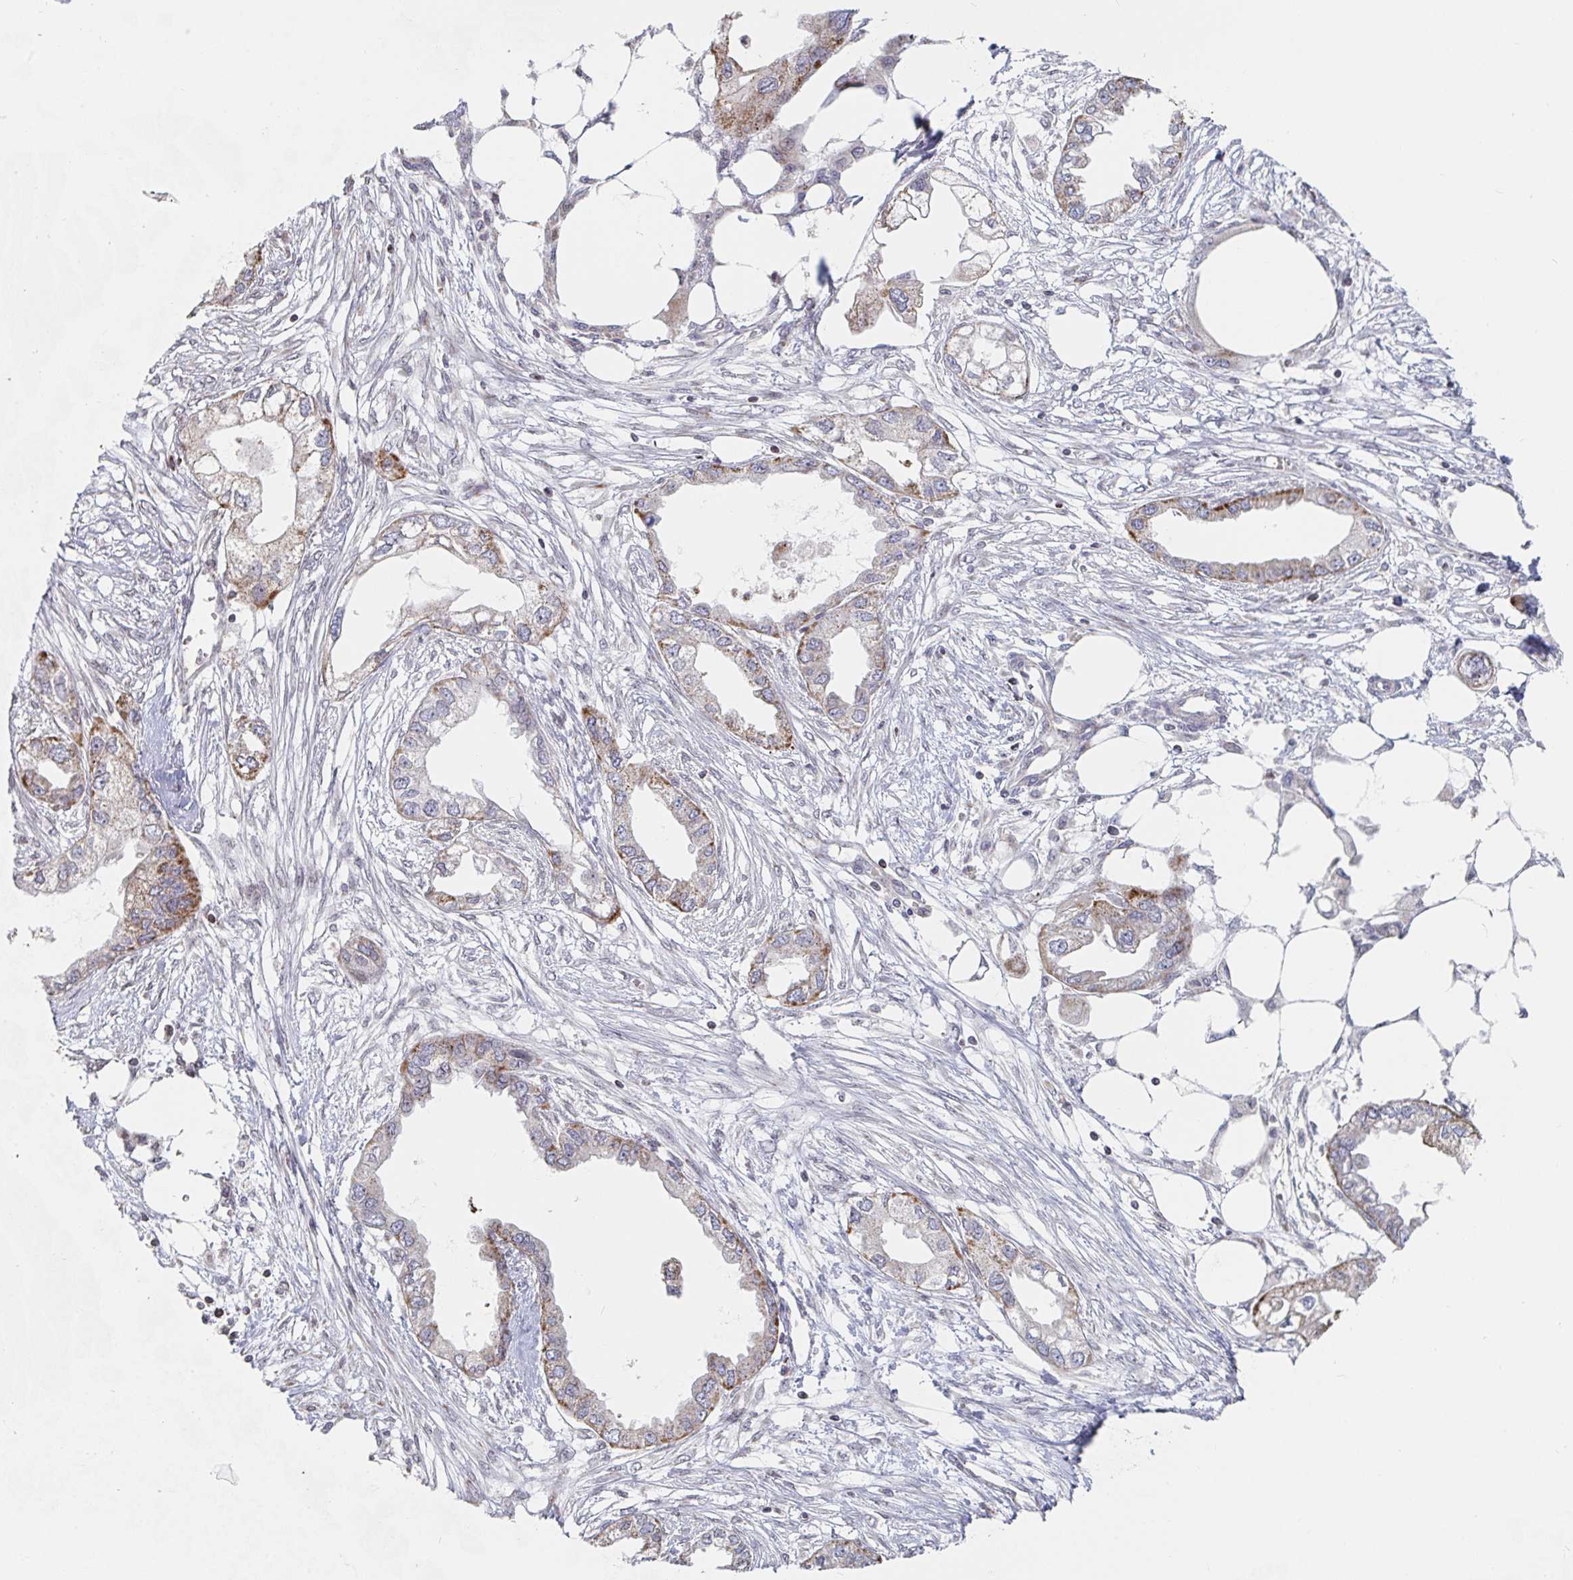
{"staining": {"intensity": "moderate", "quantity": "25%-75%", "location": "cytoplasmic/membranous"}, "tissue": "endometrial cancer", "cell_type": "Tumor cells", "image_type": "cancer", "snomed": [{"axis": "morphology", "description": "Adenocarcinoma, NOS"}, {"axis": "morphology", "description": "Adenocarcinoma, metastatic, NOS"}, {"axis": "topography", "description": "Adipose tissue"}, {"axis": "topography", "description": "Endometrium"}], "caption": "Immunohistochemistry of human metastatic adenocarcinoma (endometrial) displays medium levels of moderate cytoplasmic/membranous expression in about 25%-75% of tumor cells.", "gene": "STARD8", "patient": {"sex": "female", "age": 67}}